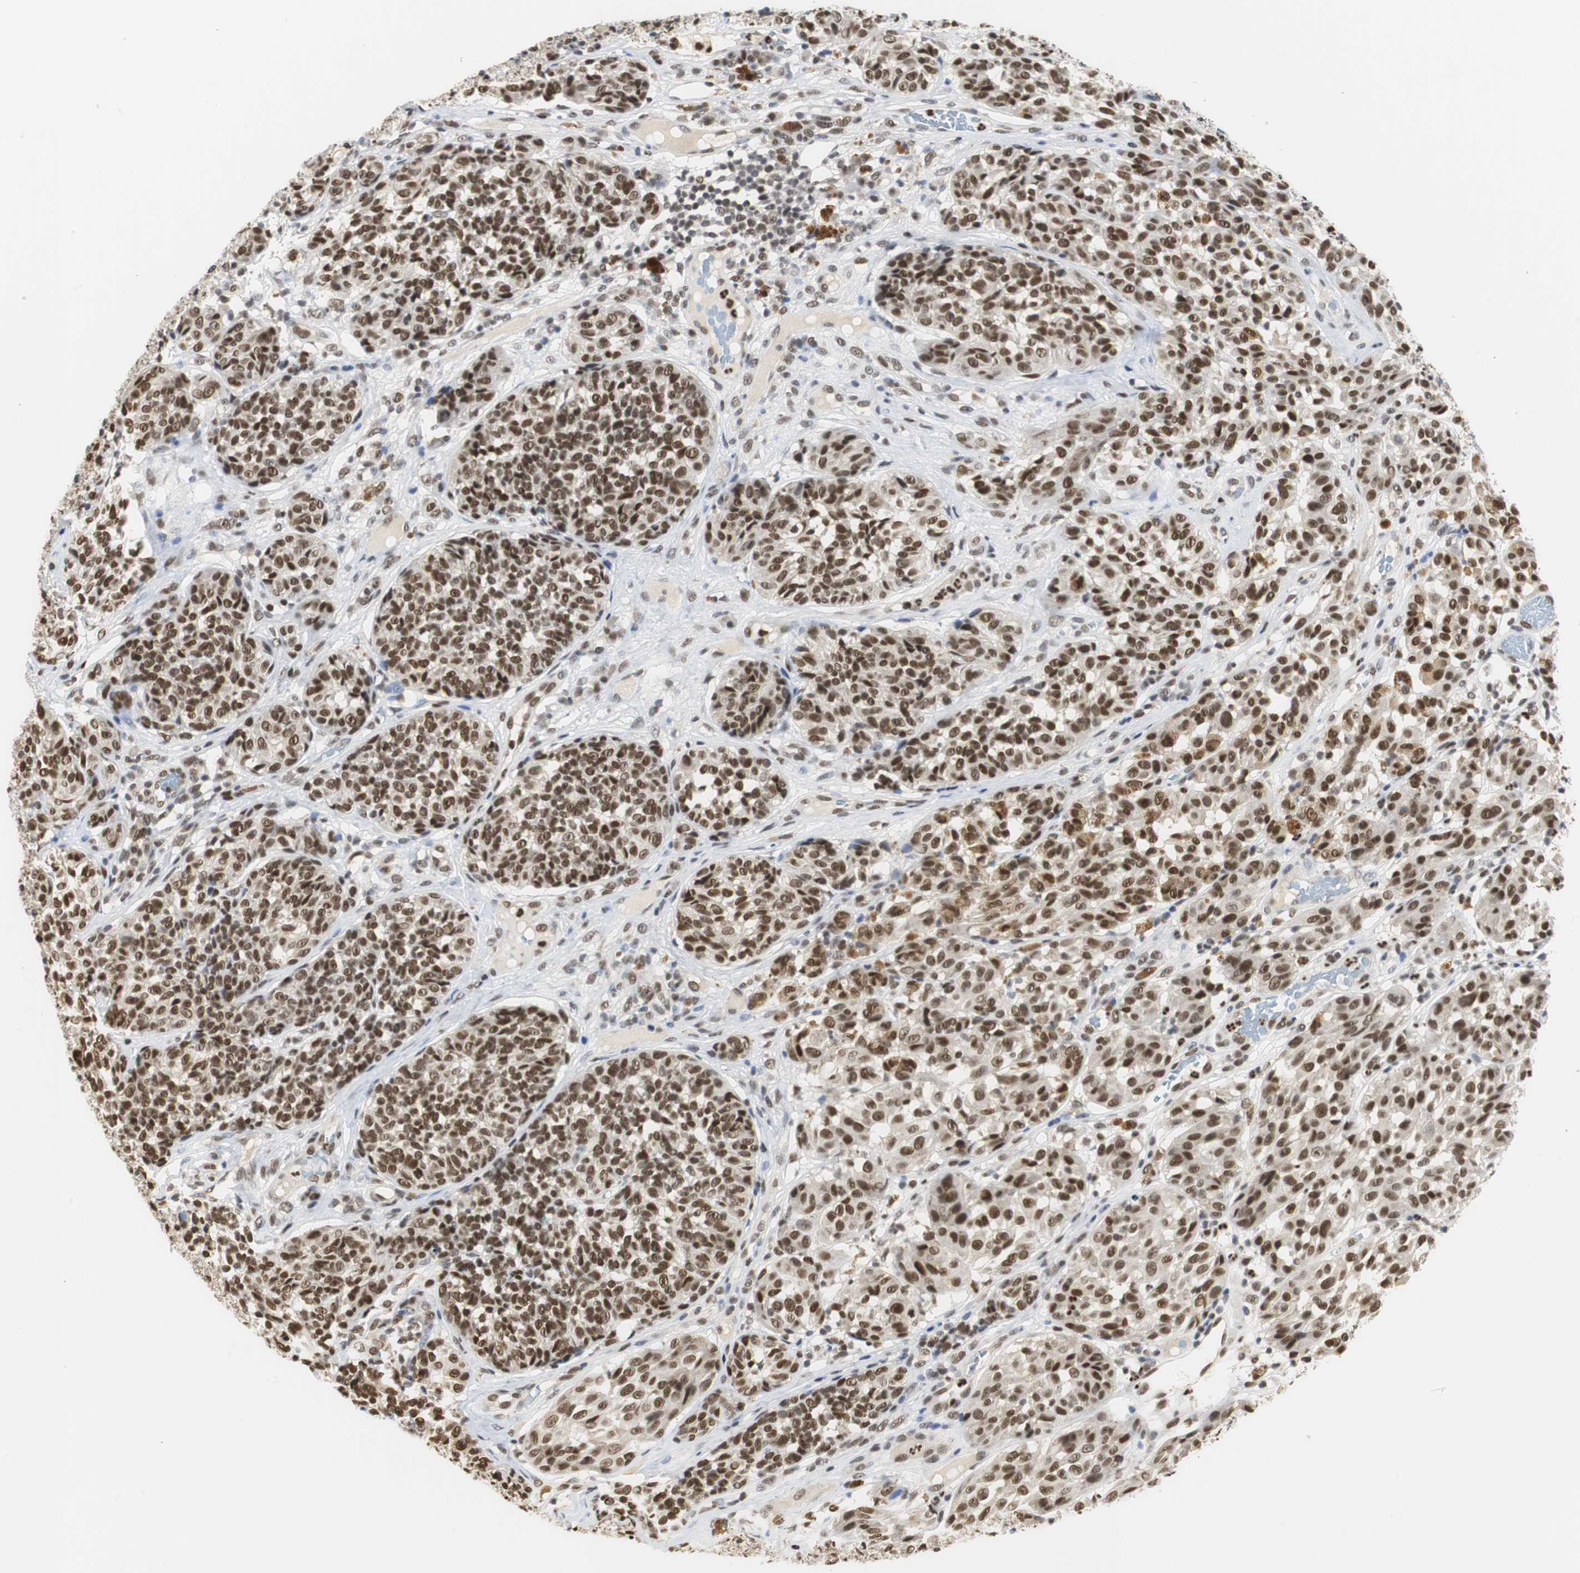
{"staining": {"intensity": "strong", "quantity": ">75%", "location": "nuclear"}, "tissue": "melanoma", "cell_type": "Tumor cells", "image_type": "cancer", "snomed": [{"axis": "morphology", "description": "Malignant melanoma, NOS"}, {"axis": "topography", "description": "Skin"}], "caption": "A photomicrograph of melanoma stained for a protein demonstrates strong nuclear brown staining in tumor cells.", "gene": "ZFC3H1", "patient": {"sex": "female", "age": 46}}